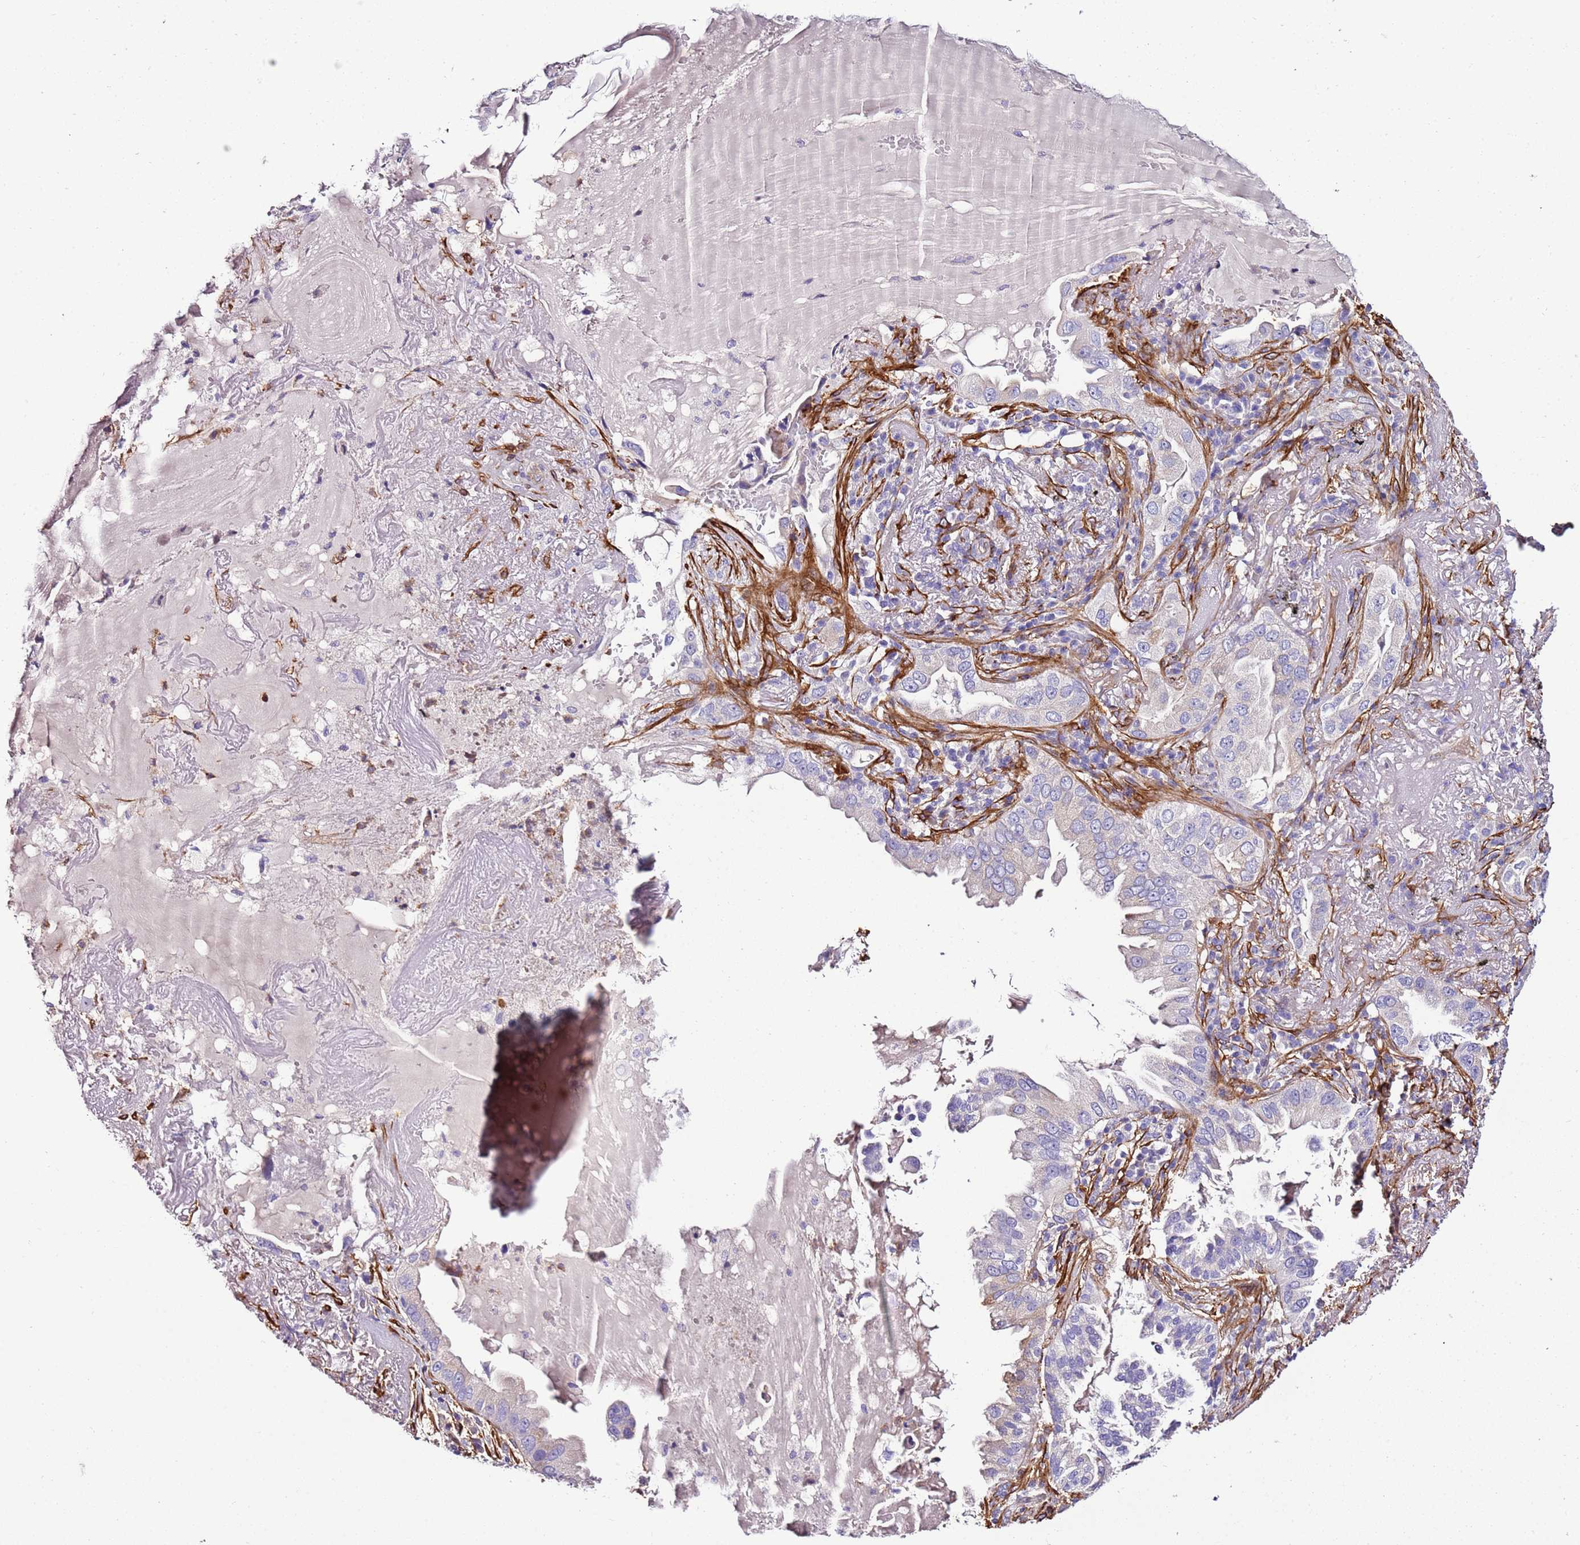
{"staining": {"intensity": "negative", "quantity": "none", "location": "none"}, "tissue": "lung cancer", "cell_type": "Tumor cells", "image_type": "cancer", "snomed": [{"axis": "morphology", "description": "Adenocarcinoma, NOS"}, {"axis": "topography", "description": "Lung"}], "caption": "Immunohistochemistry (IHC) of human adenocarcinoma (lung) exhibits no staining in tumor cells.", "gene": "FAM174C", "patient": {"sex": "female", "age": 69}}